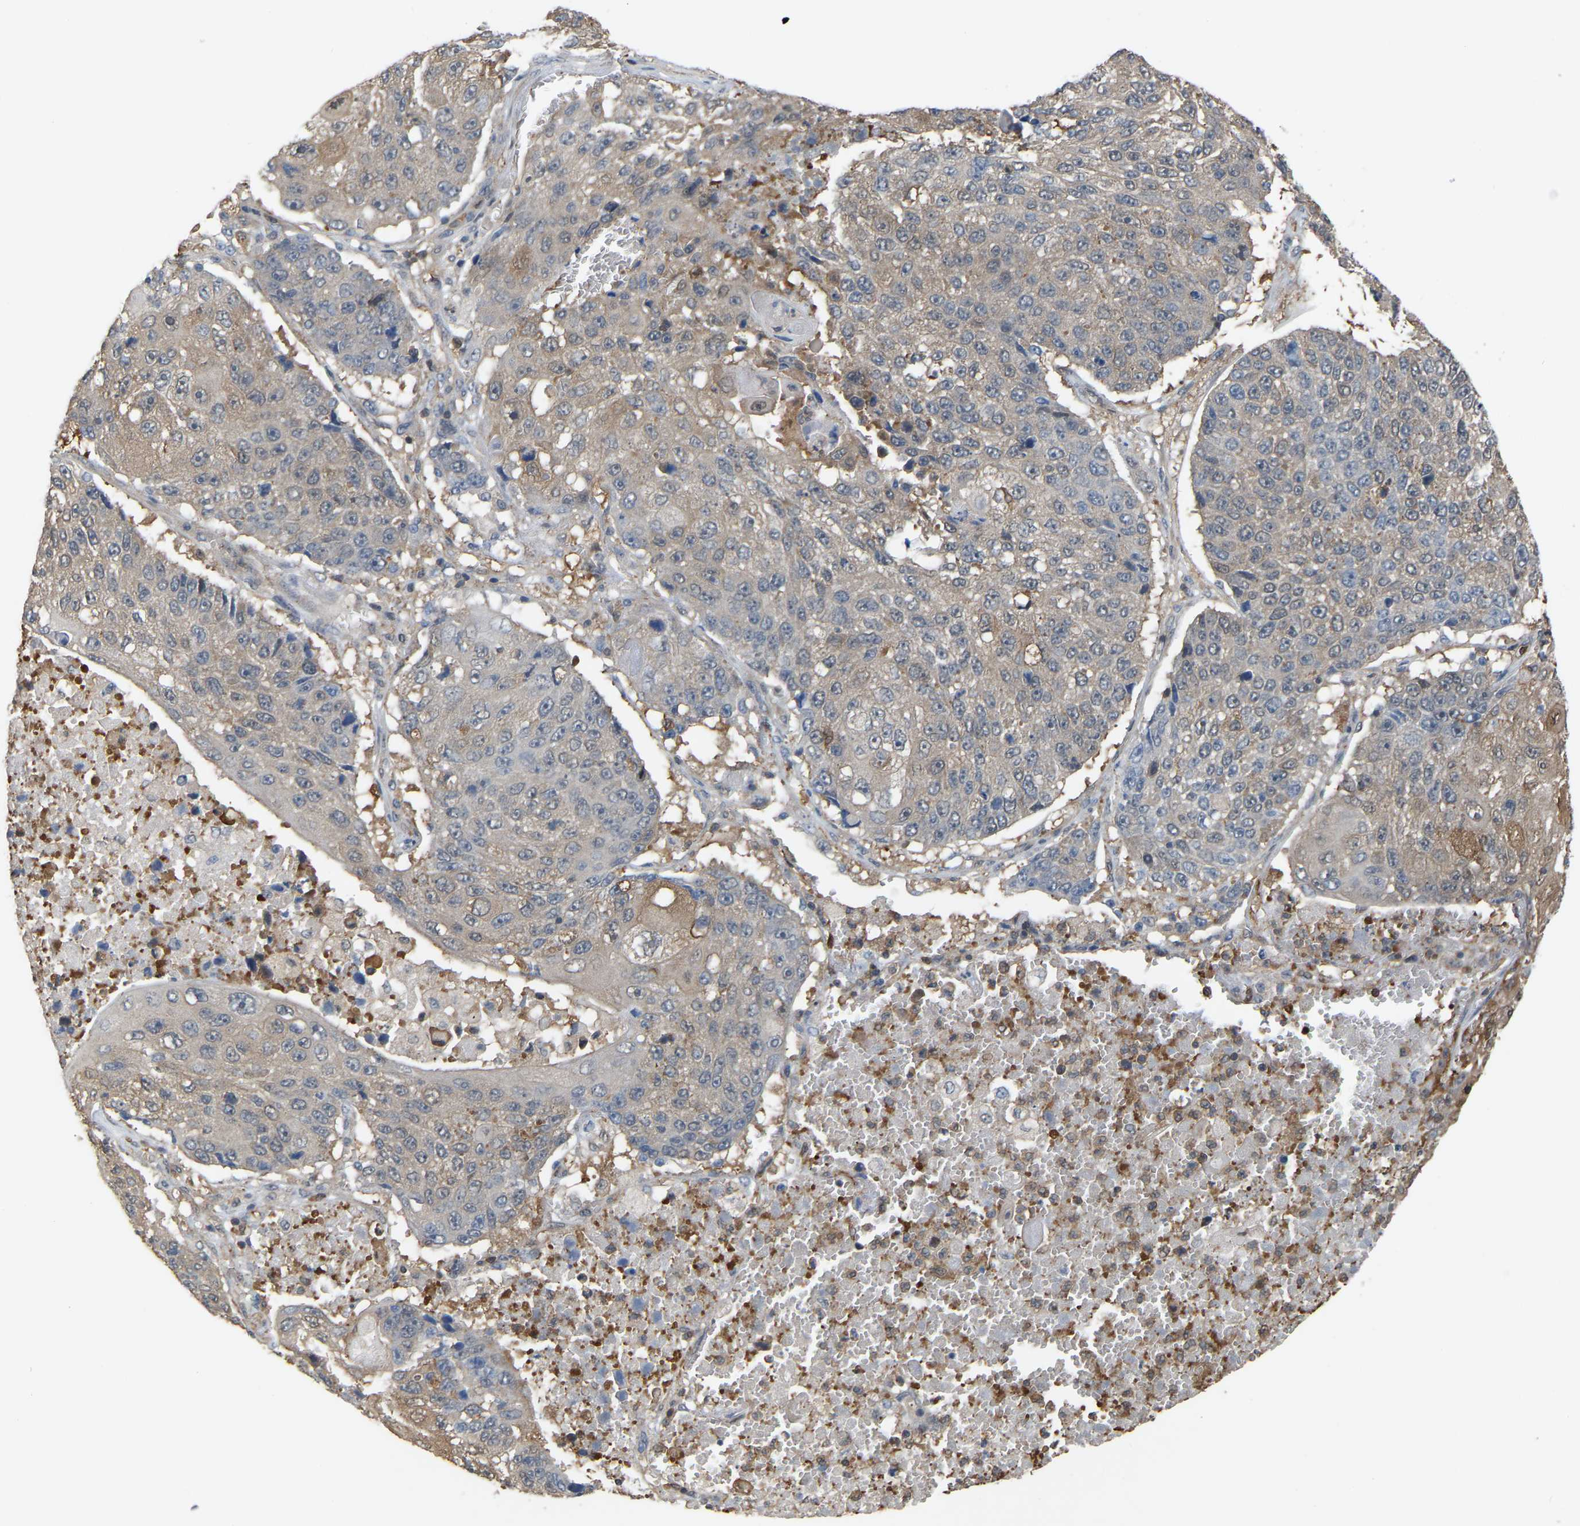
{"staining": {"intensity": "weak", "quantity": "<25%", "location": "cytoplasmic/membranous"}, "tissue": "lung cancer", "cell_type": "Tumor cells", "image_type": "cancer", "snomed": [{"axis": "morphology", "description": "Squamous cell carcinoma, NOS"}, {"axis": "topography", "description": "Lung"}], "caption": "High power microscopy photomicrograph of an IHC image of squamous cell carcinoma (lung), revealing no significant expression in tumor cells. Nuclei are stained in blue.", "gene": "MTPN", "patient": {"sex": "male", "age": 61}}